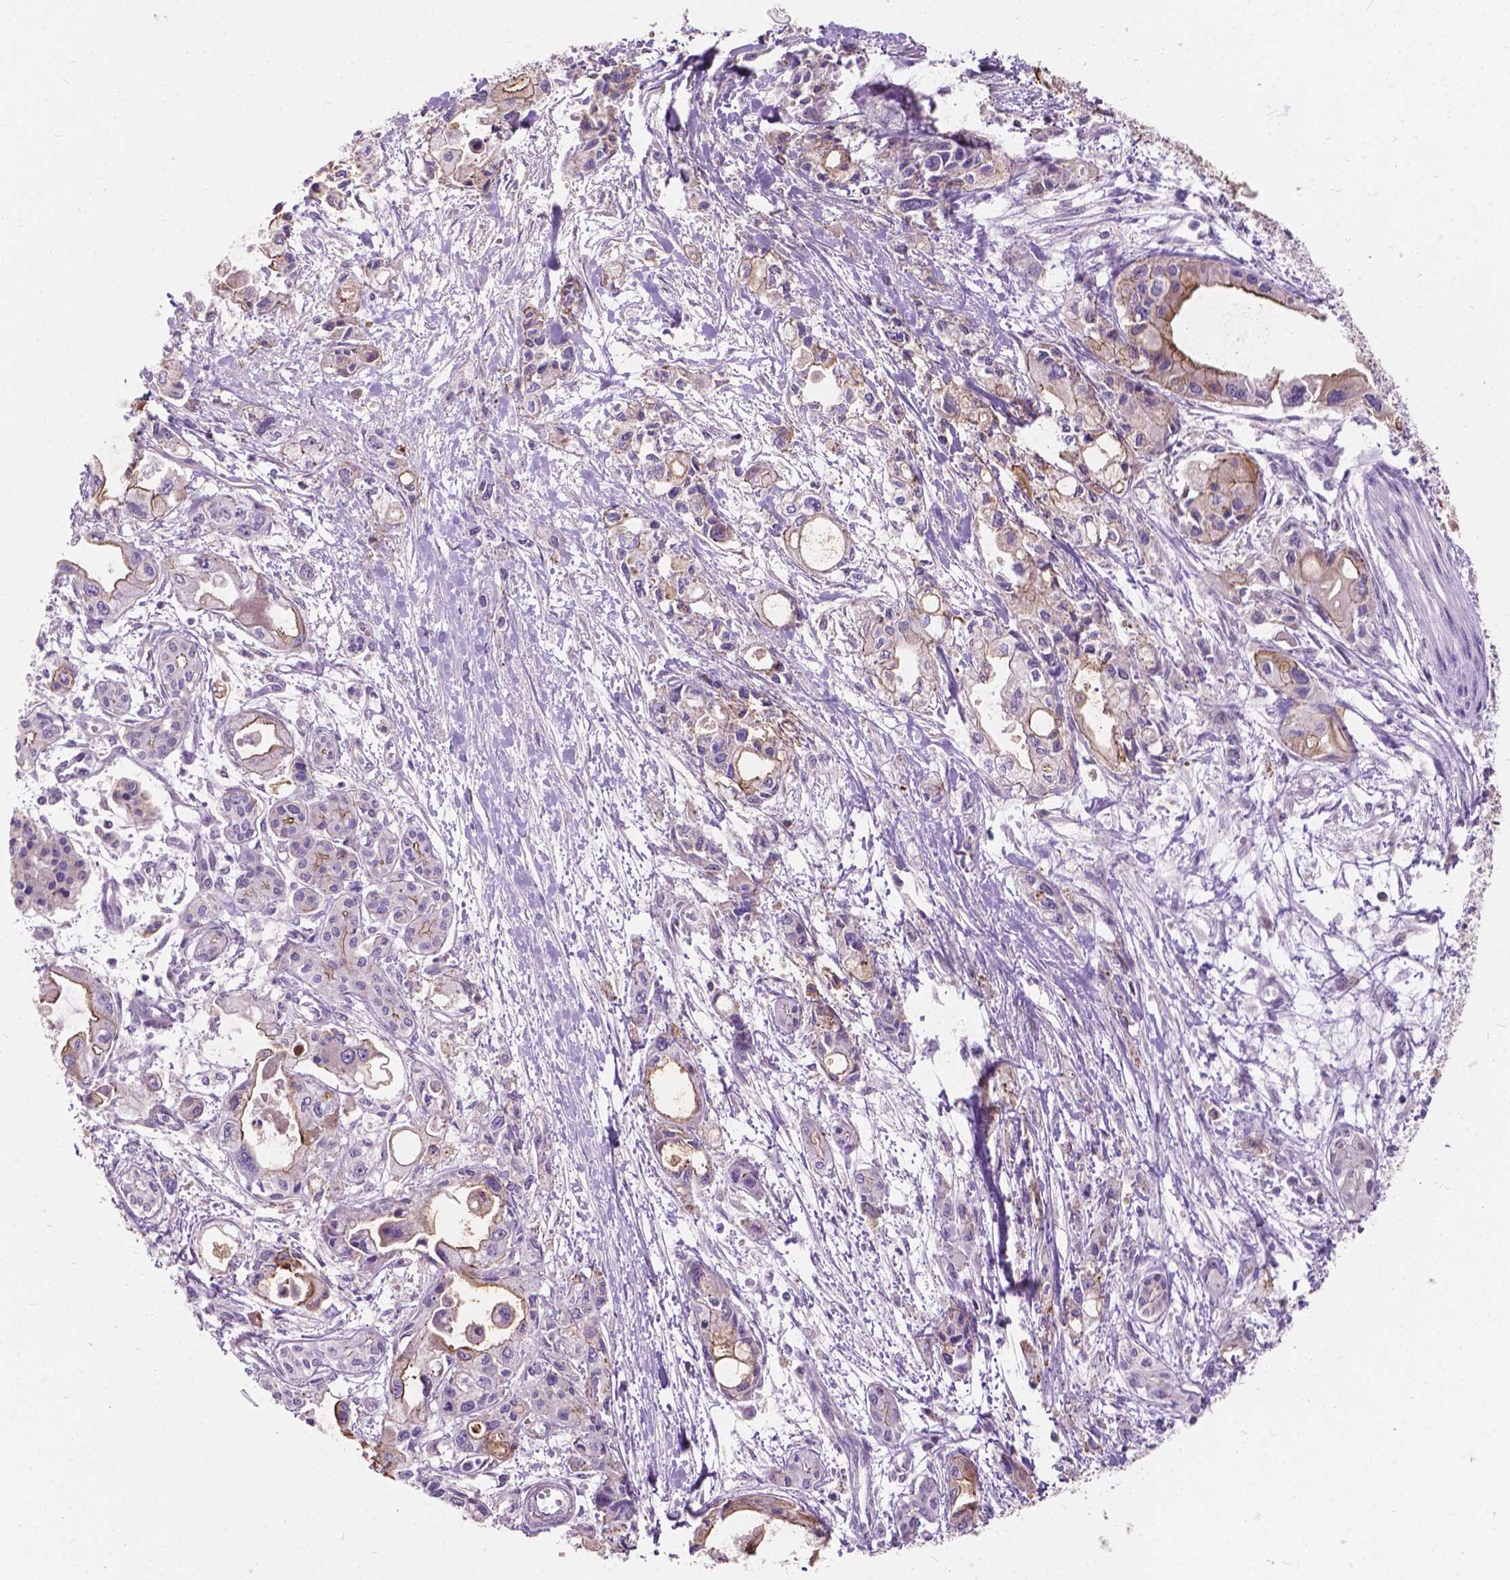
{"staining": {"intensity": "weak", "quantity": "<25%", "location": "cytoplasmic/membranous"}, "tissue": "pancreatic cancer", "cell_type": "Tumor cells", "image_type": "cancer", "snomed": [{"axis": "morphology", "description": "Adenocarcinoma, NOS"}, {"axis": "topography", "description": "Pancreas"}], "caption": "Tumor cells are negative for protein expression in human pancreatic cancer.", "gene": "MYH14", "patient": {"sex": "female", "age": 61}}